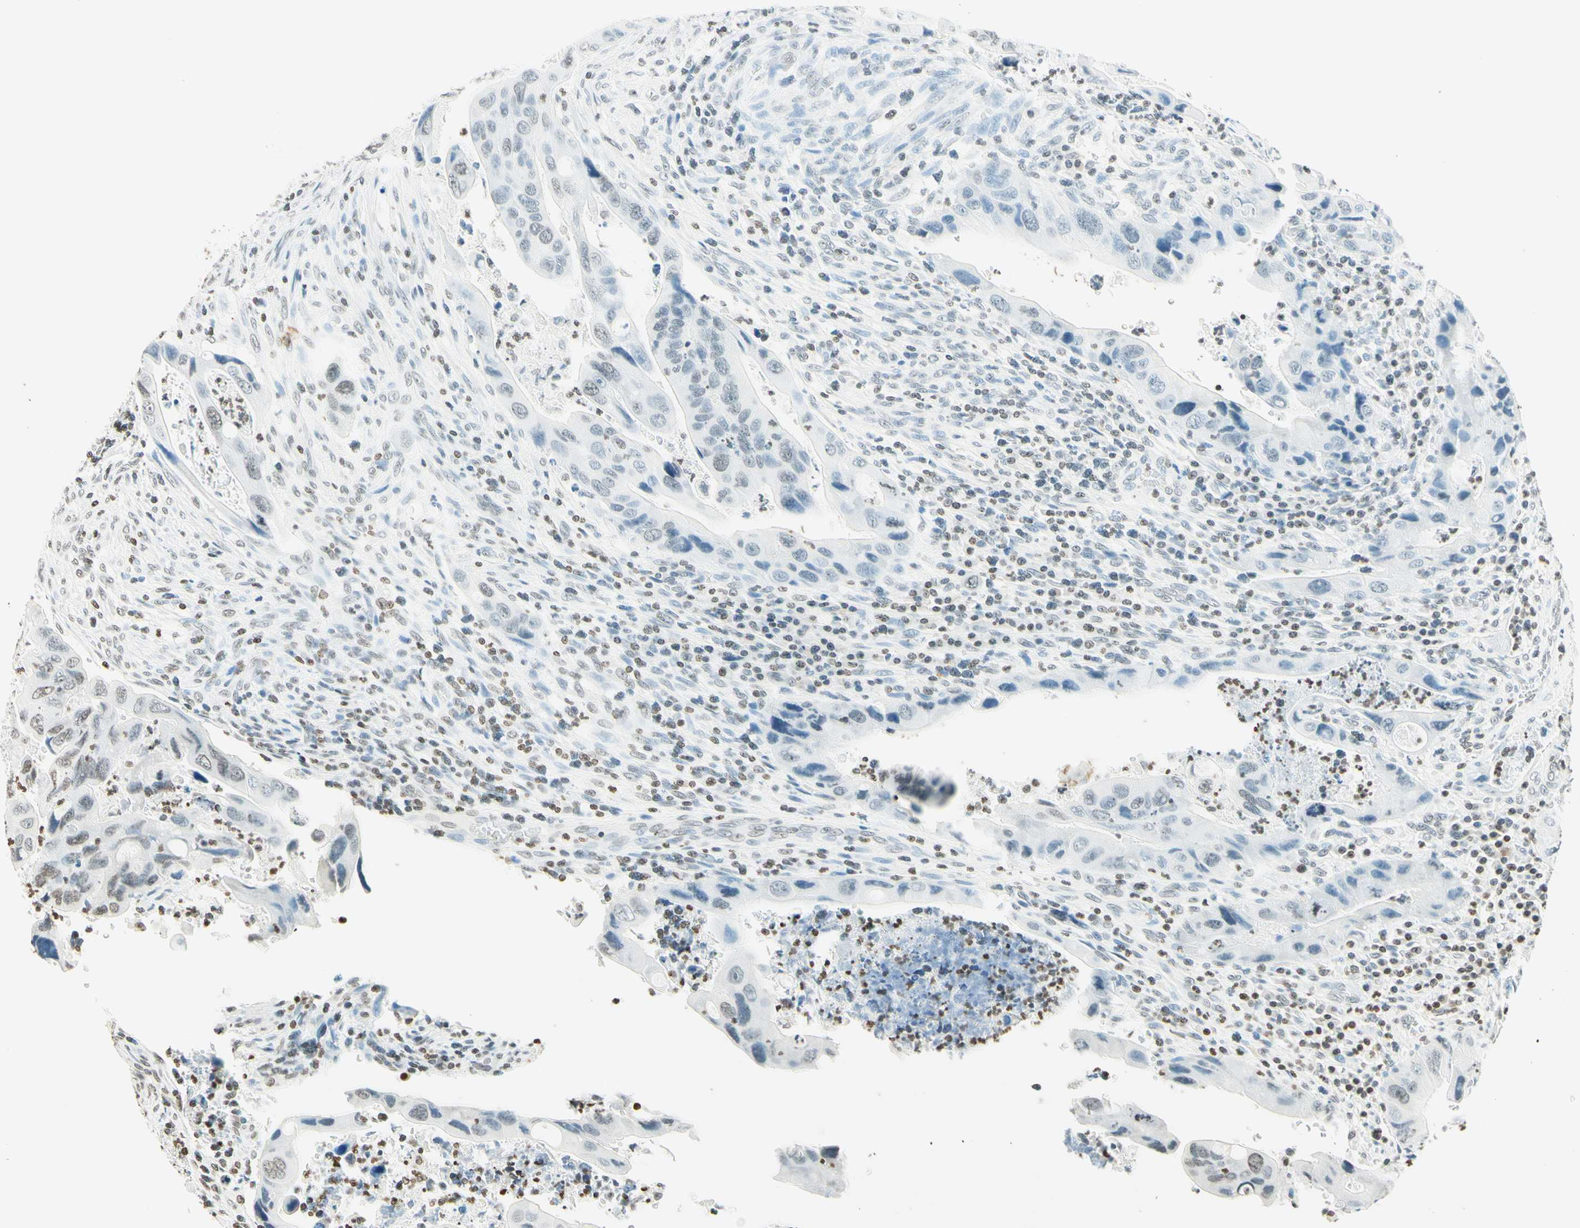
{"staining": {"intensity": "weak", "quantity": "25%-75%", "location": "nuclear"}, "tissue": "colorectal cancer", "cell_type": "Tumor cells", "image_type": "cancer", "snomed": [{"axis": "morphology", "description": "Adenocarcinoma, NOS"}, {"axis": "topography", "description": "Rectum"}], "caption": "A brown stain labels weak nuclear expression of a protein in human colorectal adenocarcinoma tumor cells.", "gene": "MSH2", "patient": {"sex": "female", "age": 57}}